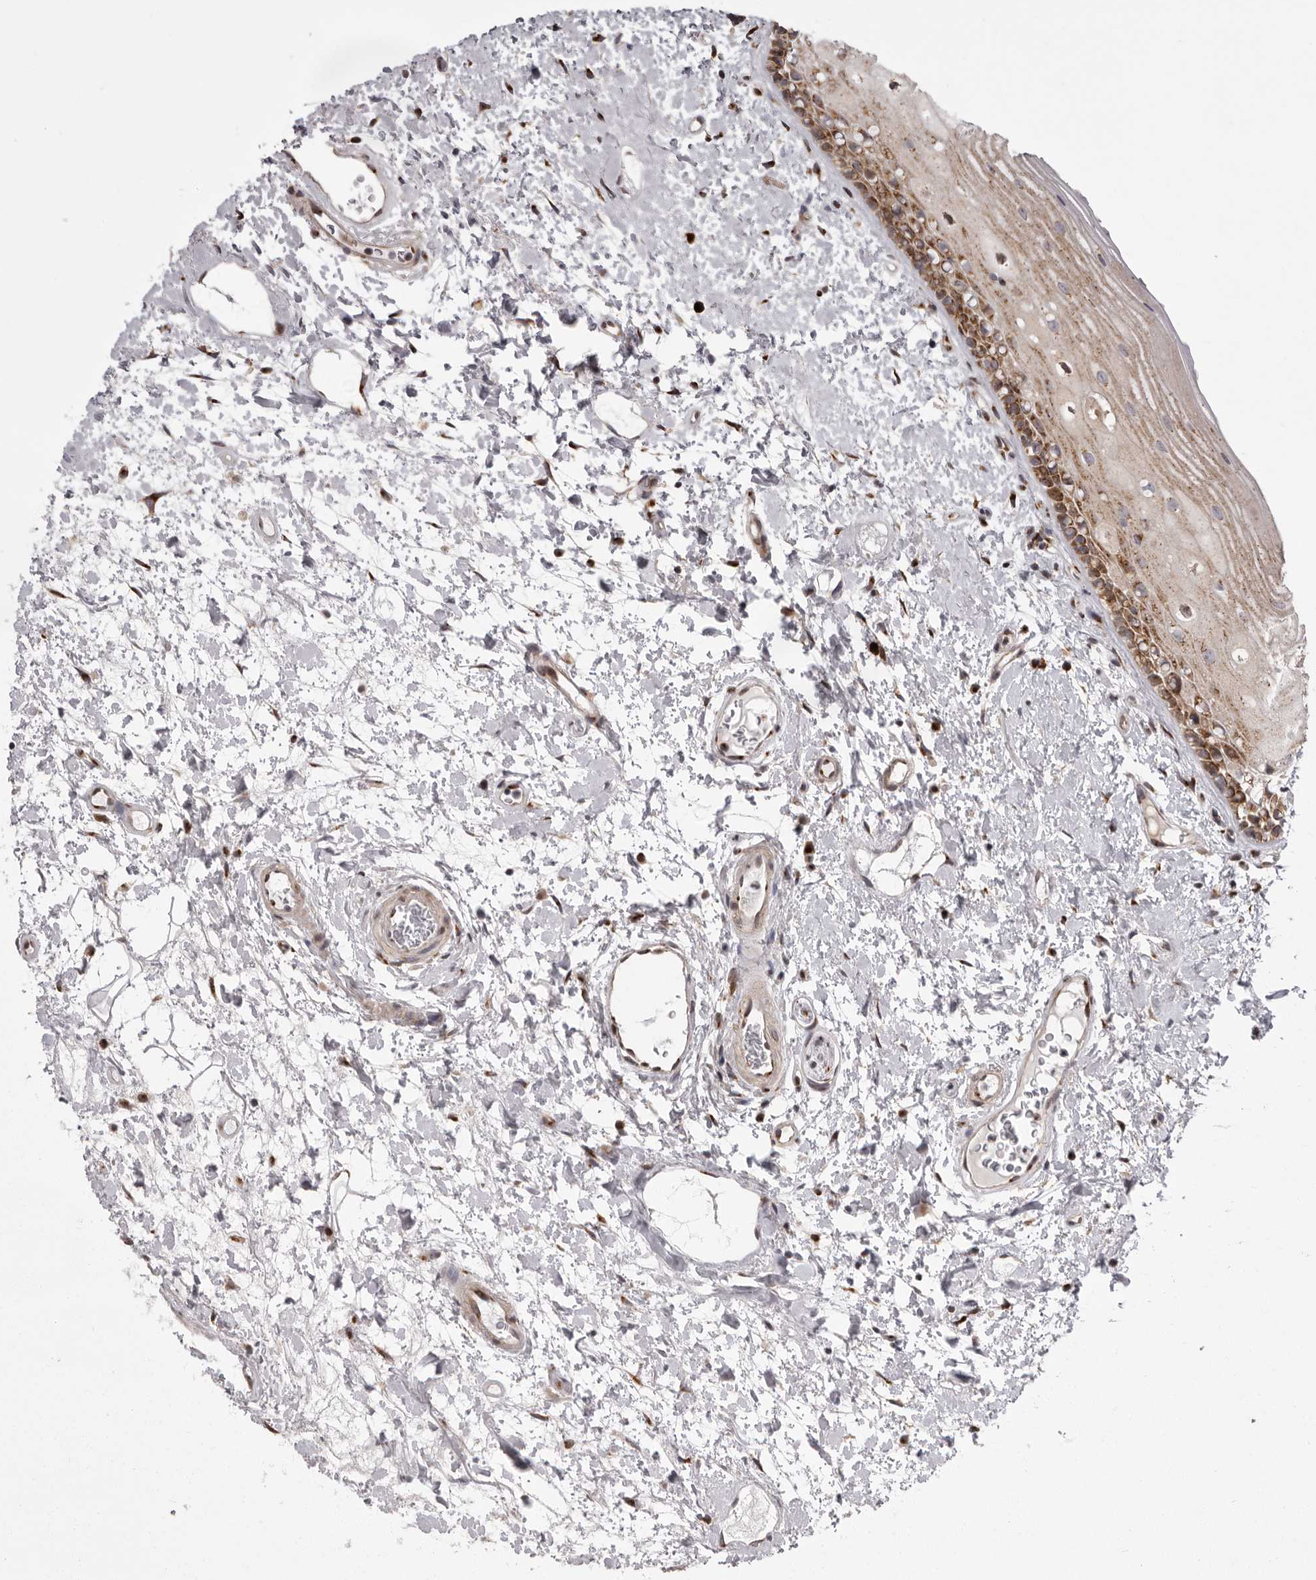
{"staining": {"intensity": "moderate", "quantity": ">75%", "location": "cytoplasmic/membranous"}, "tissue": "oral mucosa", "cell_type": "Squamous epithelial cells", "image_type": "normal", "snomed": [{"axis": "morphology", "description": "Normal tissue, NOS"}, {"axis": "topography", "description": "Oral tissue"}], "caption": "A high-resolution photomicrograph shows immunohistochemistry staining of normal oral mucosa, which displays moderate cytoplasmic/membranous positivity in about >75% of squamous epithelial cells.", "gene": "WDR47", "patient": {"sex": "female", "age": 76}}